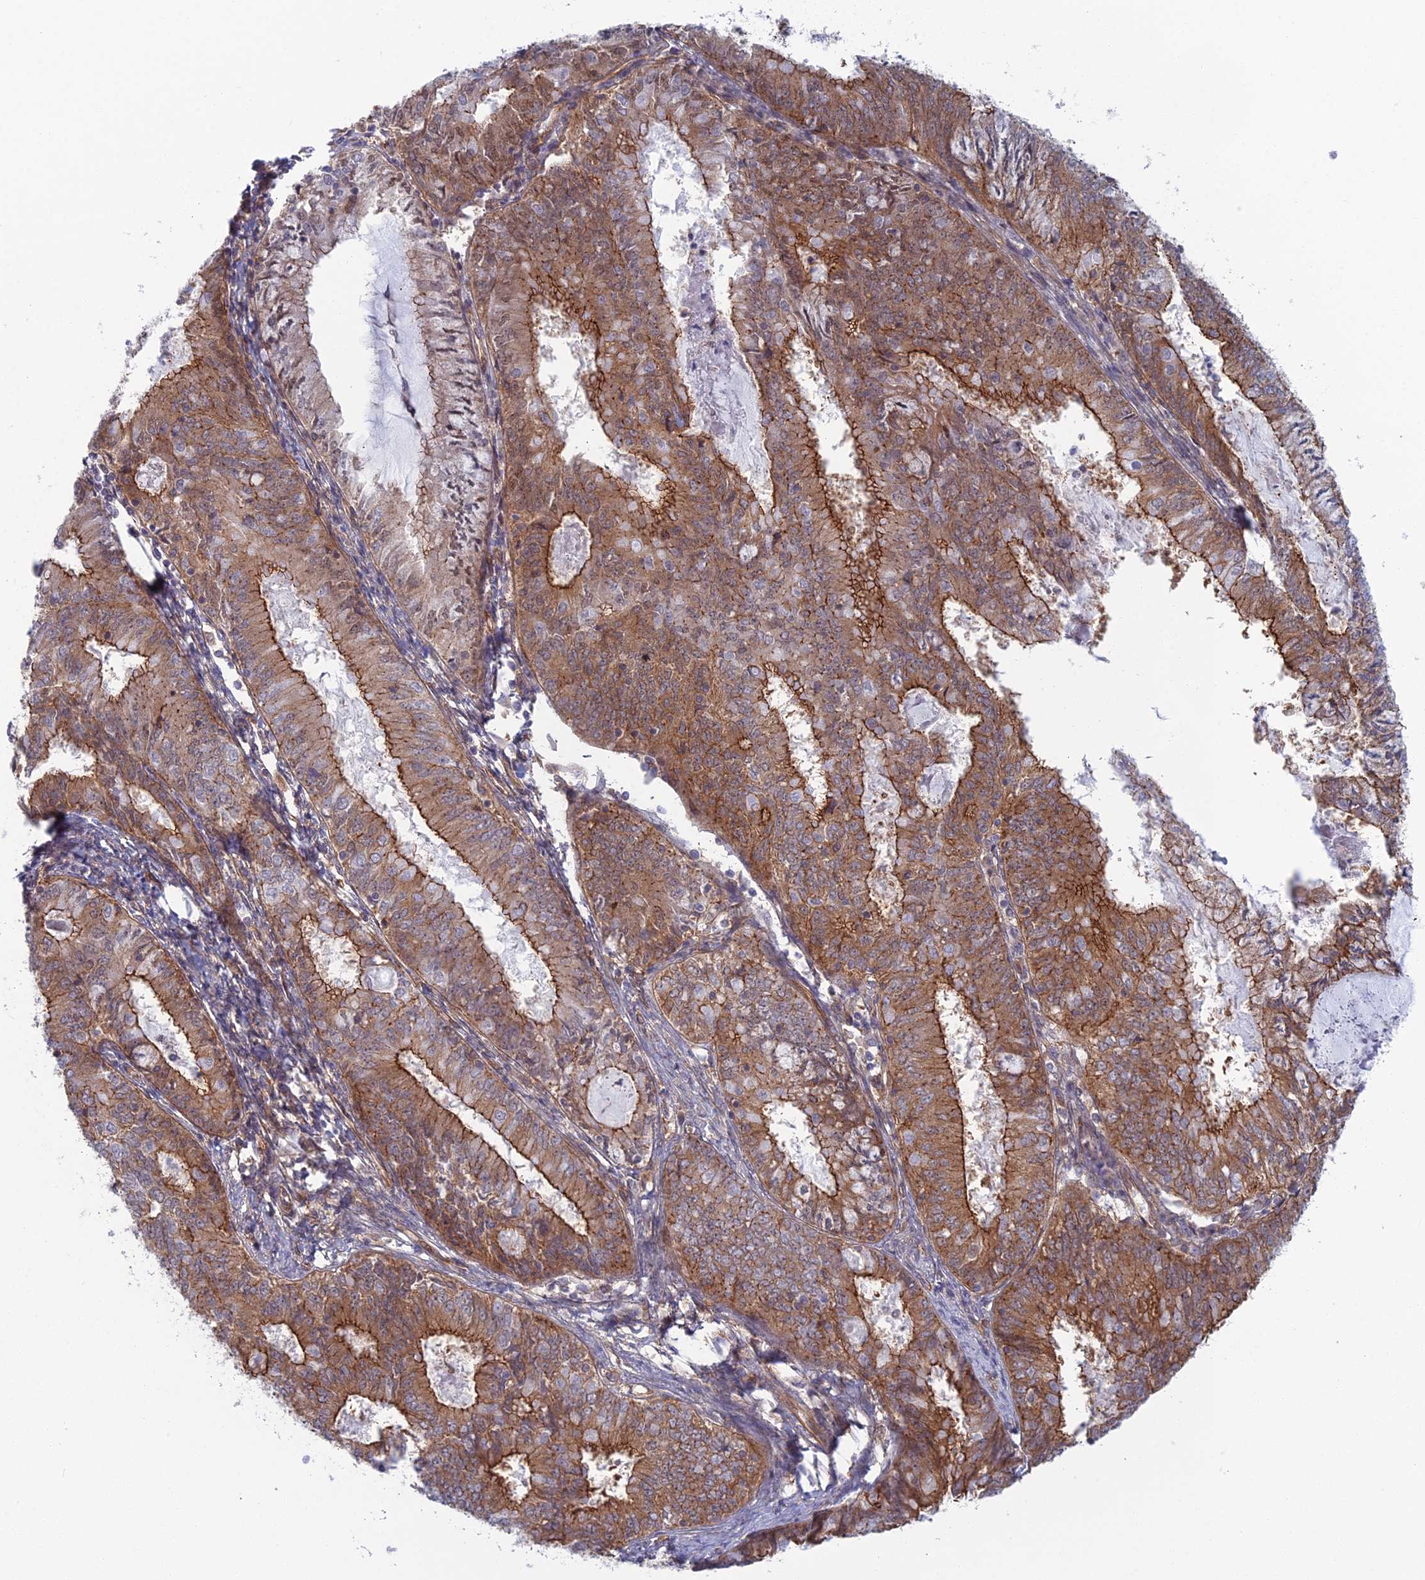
{"staining": {"intensity": "moderate", "quantity": ">75%", "location": "cytoplasmic/membranous"}, "tissue": "endometrial cancer", "cell_type": "Tumor cells", "image_type": "cancer", "snomed": [{"axis": "morphology", "description": "Adenocarcinoma, NOS"}, {"axis": "topography", "description": "Endometrium"}], "caption": "Immunohistochemical staining of endometrial cancer reveals medium levels of moderate cytoplasmic/membranous protein expression in about >75% of tumor cells.", "gene": "ABHD1", "patient": {"sex": "female", "age": 57}}